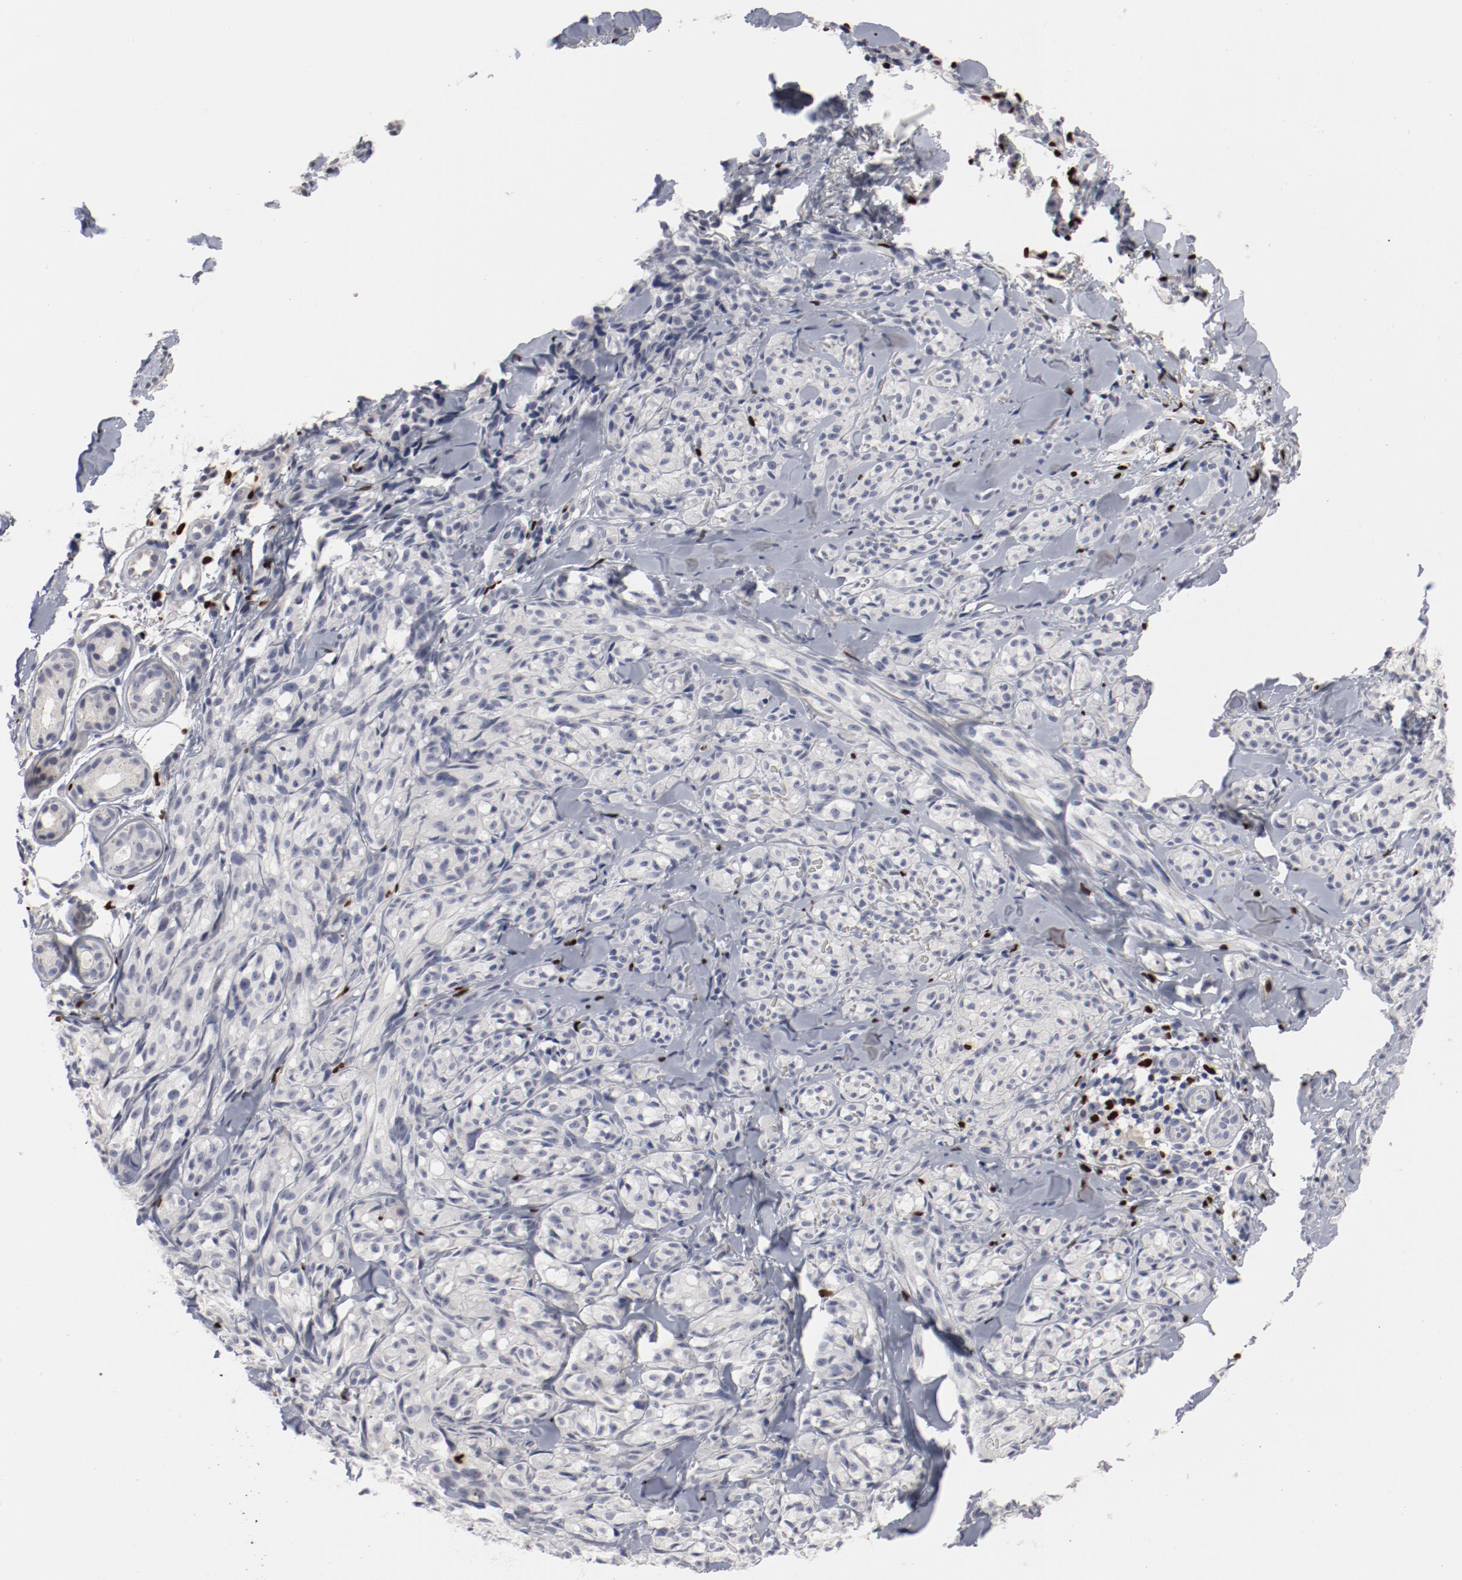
{"staining": {"intensity": "negative", "quantity": "none", "location": "none"}, "tissue": "melanoma", "cell_type": "Tumor cells", "image_type": "cancer", "snomed": [{"axis": "morphology", "description": "Malignant melanoma, Metastatic site"}, {"axis": "topography", "description": "Skin"}], "caption": "This is an immunohistochemistry (IHC) micrograph of malignant melanoma (metastatic site). There is no staining in tumor cells.", "gene": "SPI1", "patient": {"sex": "female", "age": 66}}